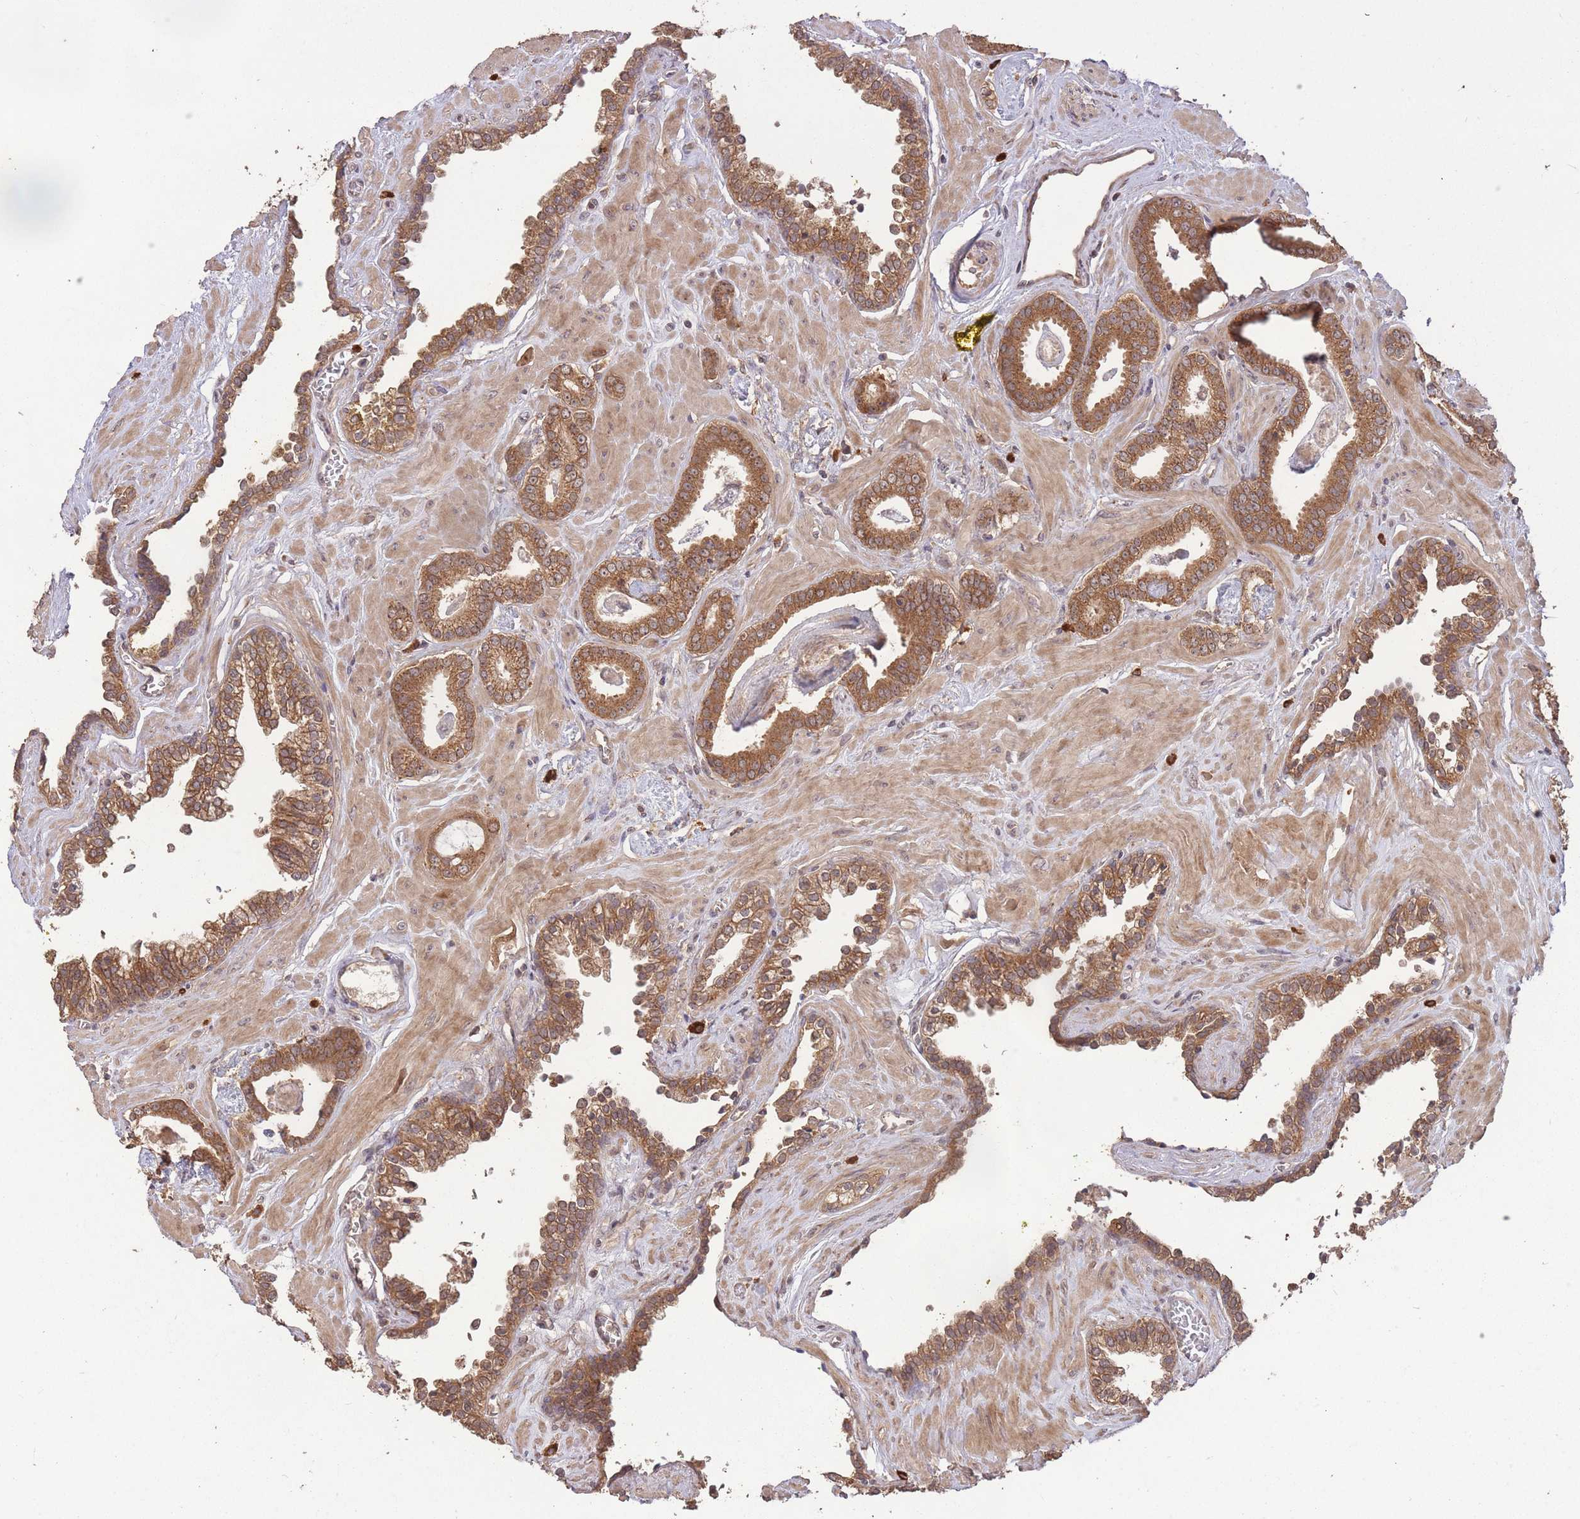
{"staining": {"intensity": "strong", "quantity": ">75%", "location": "cytoplasmic/membranous,nuclear"}, "tissue": "prostate cancer", "cell_type": "Tumor cells", "image_type": "cancer", "snomed": [{"axis": "morphology", "description": "Adenocarcinoma, Low grade"}, {"axis": "topography", "description": "Prostate"}], "caption": "Brown immunohistochemical staining in prostate cancer reveals strong cytoplasmic/membranous and nuclear expression in about >75% of tumor cells.", "gene": "ERBB3", "patient": {"sex": "male", "age": 60}}